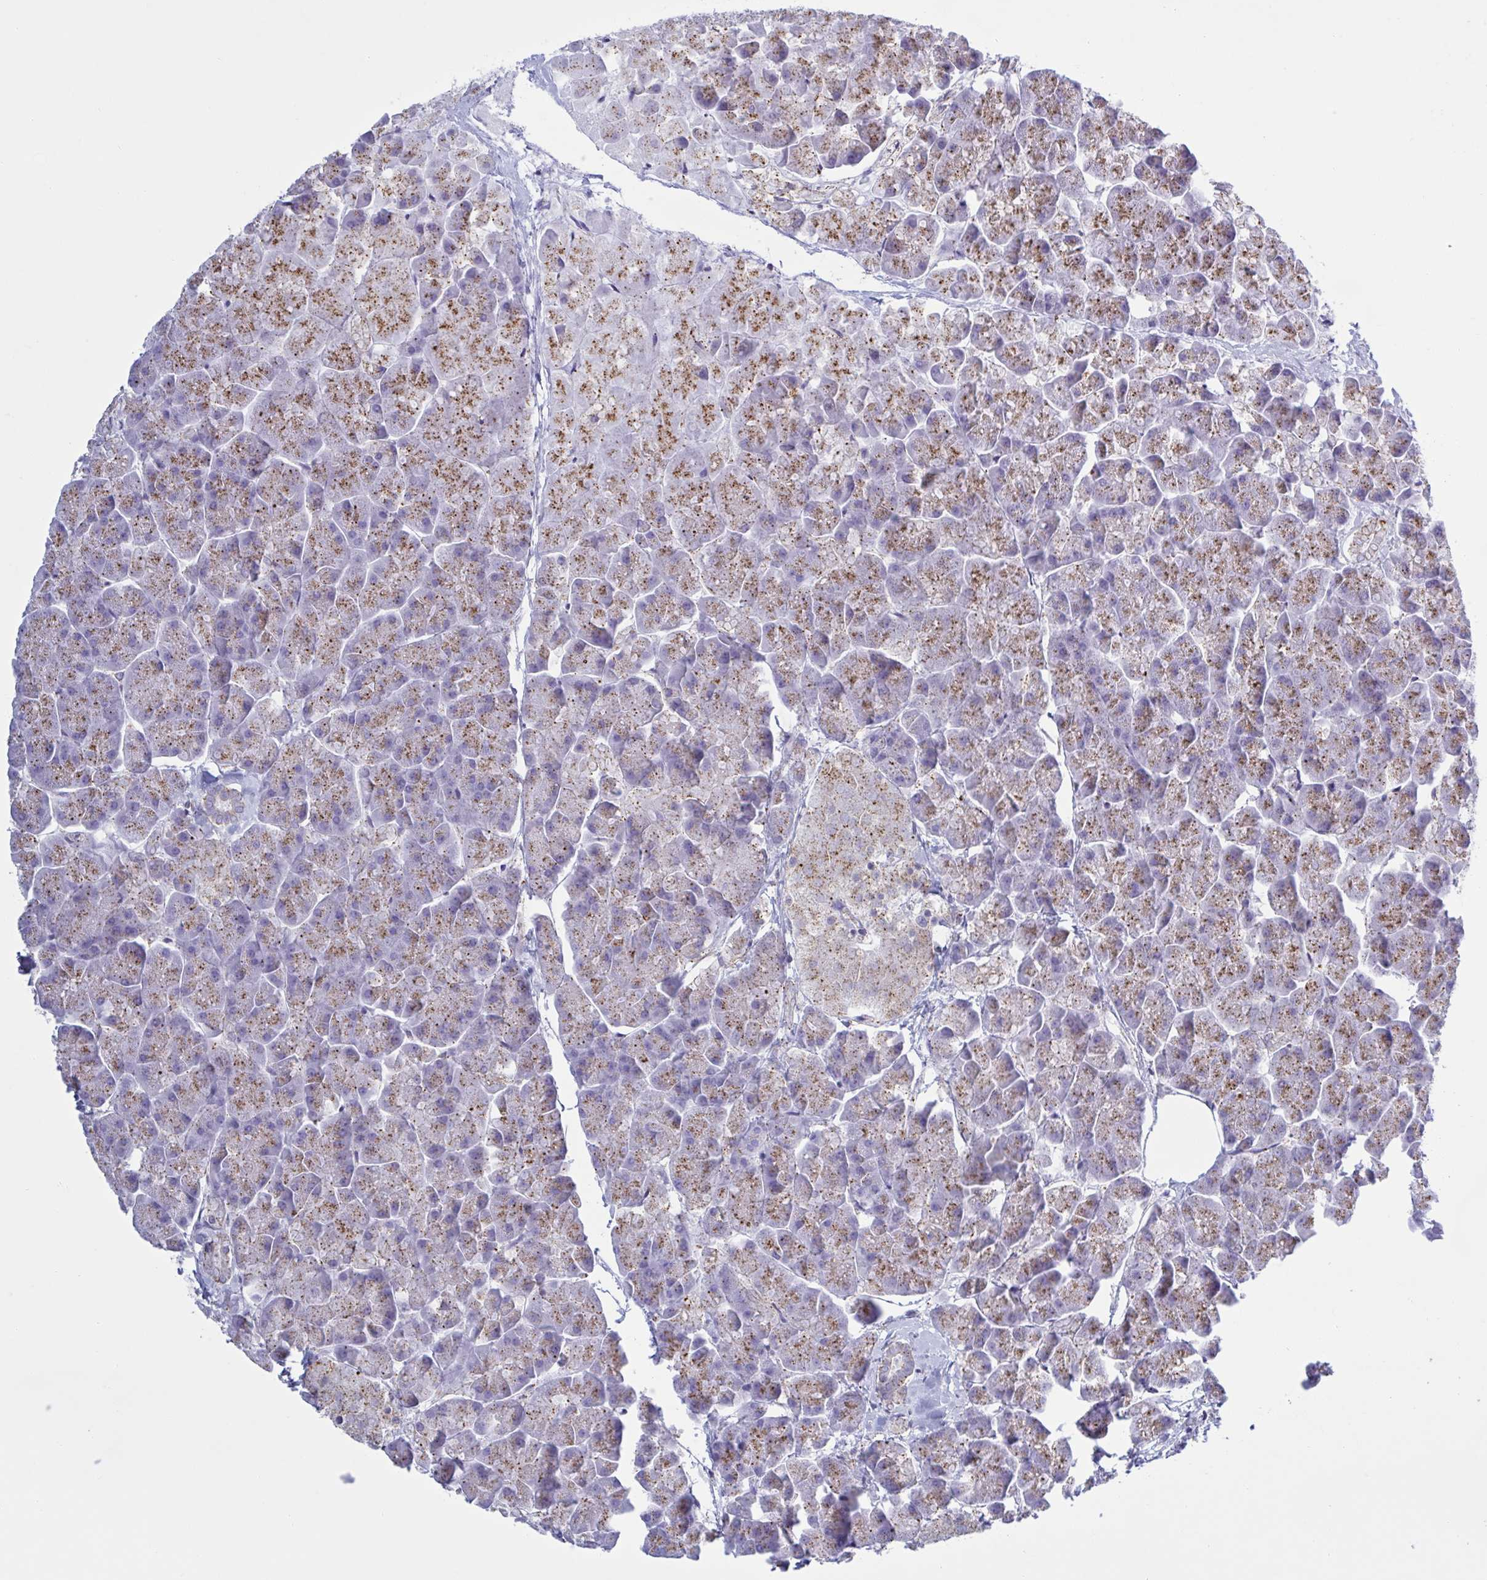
{"staining": {"intensity": "moderate", "quantity": ">75%", "location": "cytoplasmic/membranous"}, "tissue": "pancreas", "cell_type": "Exocrine glandular cells", "image_type": "normal", "snomed": [{"axis": "morphology", "description": "Normal tissue, NOS"}, {"axis": "topography", "description": "Pancreas"}, {"axis": "topography", "description": "Peripheral nerve tissue"}], "caption": "DAB (3,3'-diaminobenzidine) immunohistochemical staining of unremarkable pancreas displays moderate cytoplasmic/membranous protein staining in approximately >75% of exocrine glandular cells. Using DAB (brown) and hematoxylin (blue) stains, captured at high magnification using brightfield microscopy.", "gene": "CHMP5", "patient": {"sex": "male", "age": 54}}